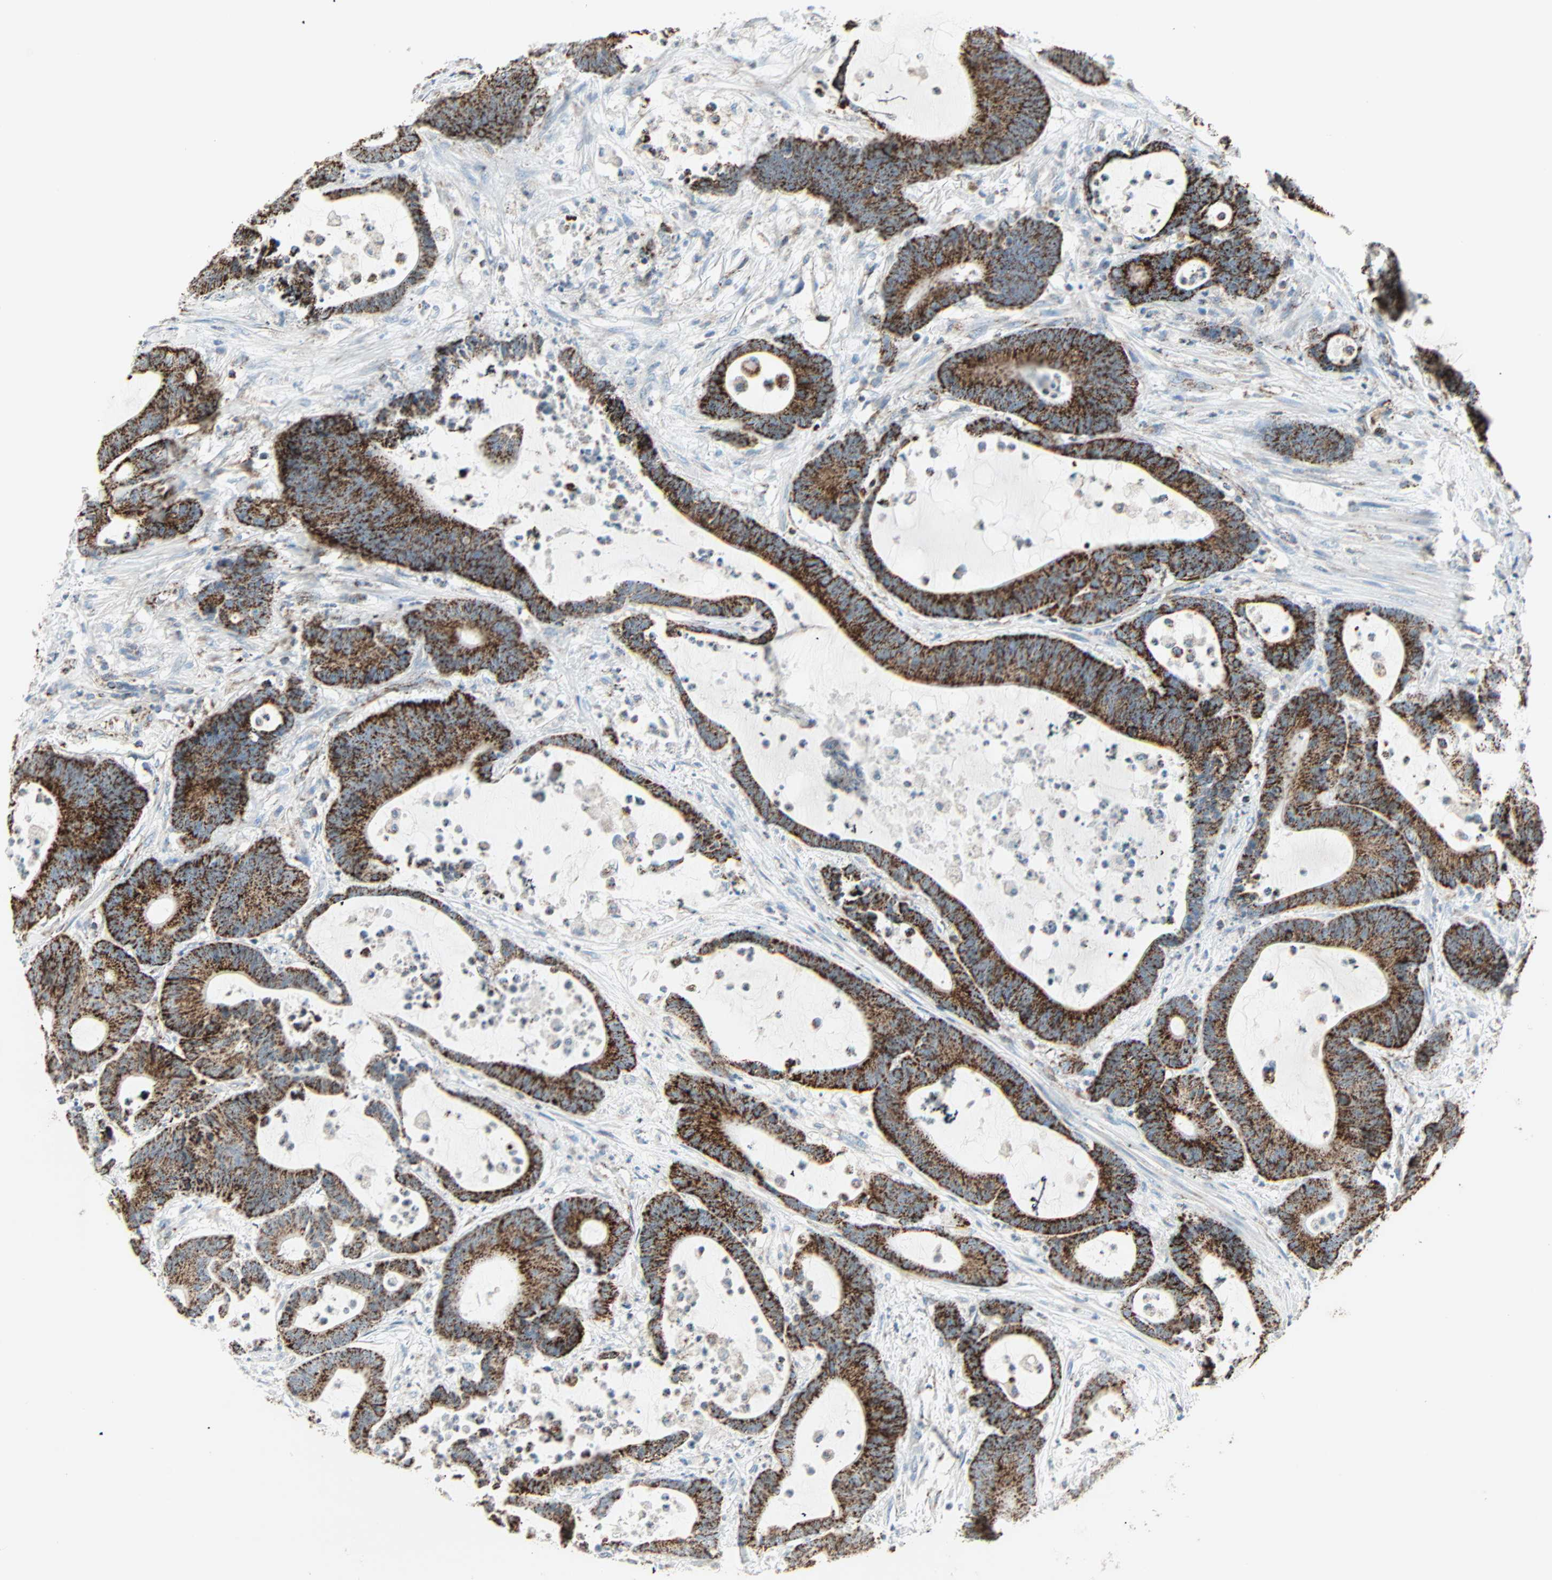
{"staining": {"intensity": "strong", "quantity": ">75%", "location": "cytoplasmic/membranous"}, "tissue": "colorectal cancer", "cell_type": "Tumor cells", "image_type": "cancer", "snomed": [{"axis": "morphology", "description": "Adenocarcinoma, NOS"}, {"axis": "topography", "description": "Colon"}], "caption": "High-power microscopy captured an immunohistochemistry histopathology image of colorectal cancer (adenocarcinoma), revealing strong cytoplasmic/membranous expression in about >75% of tumor cells.", "gene": "IDH2", "patient": {"sex": "female", "age": 84}}